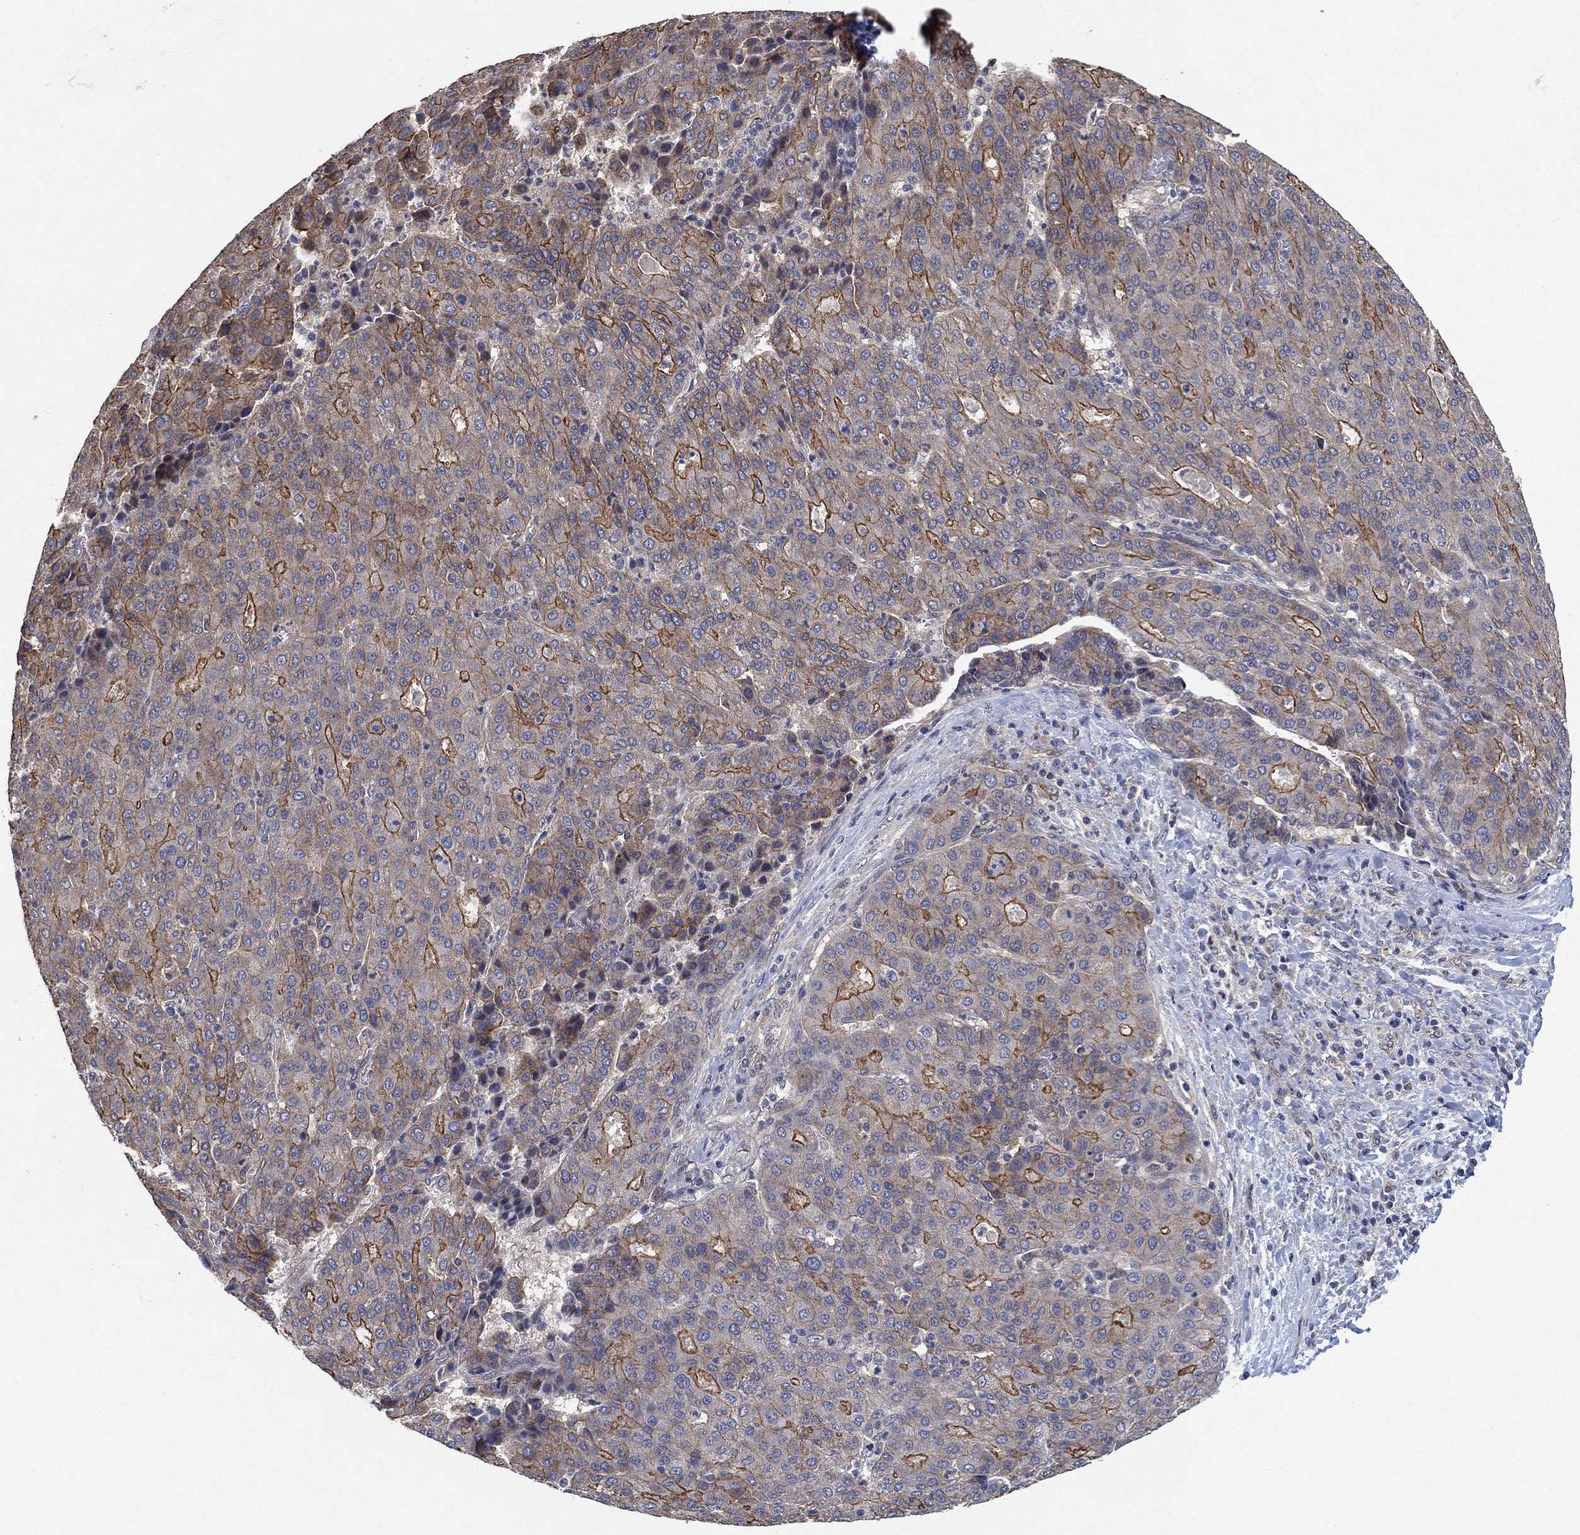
{"staining": {"intensity": "strong", "quantity": "<25%", "location": "cytoplasmic/membranous"}, "tissue": "liver cancer", "cell_type": "Tumor cells", "image_type": "cancer", "snomed": [{"axis": "morphology", "description": "Carcinoma, Hepatocellular, NOS"}, {"axis": "topography", "description": "Liver"}], "caption": "Tumor cells reveal strong cytoplasmic/membranous expression in about <25% of cells in hepatocellular carcinoma (liver).", "gene": "MCUR1", "patient": {"sex": "male", "age": 65}}